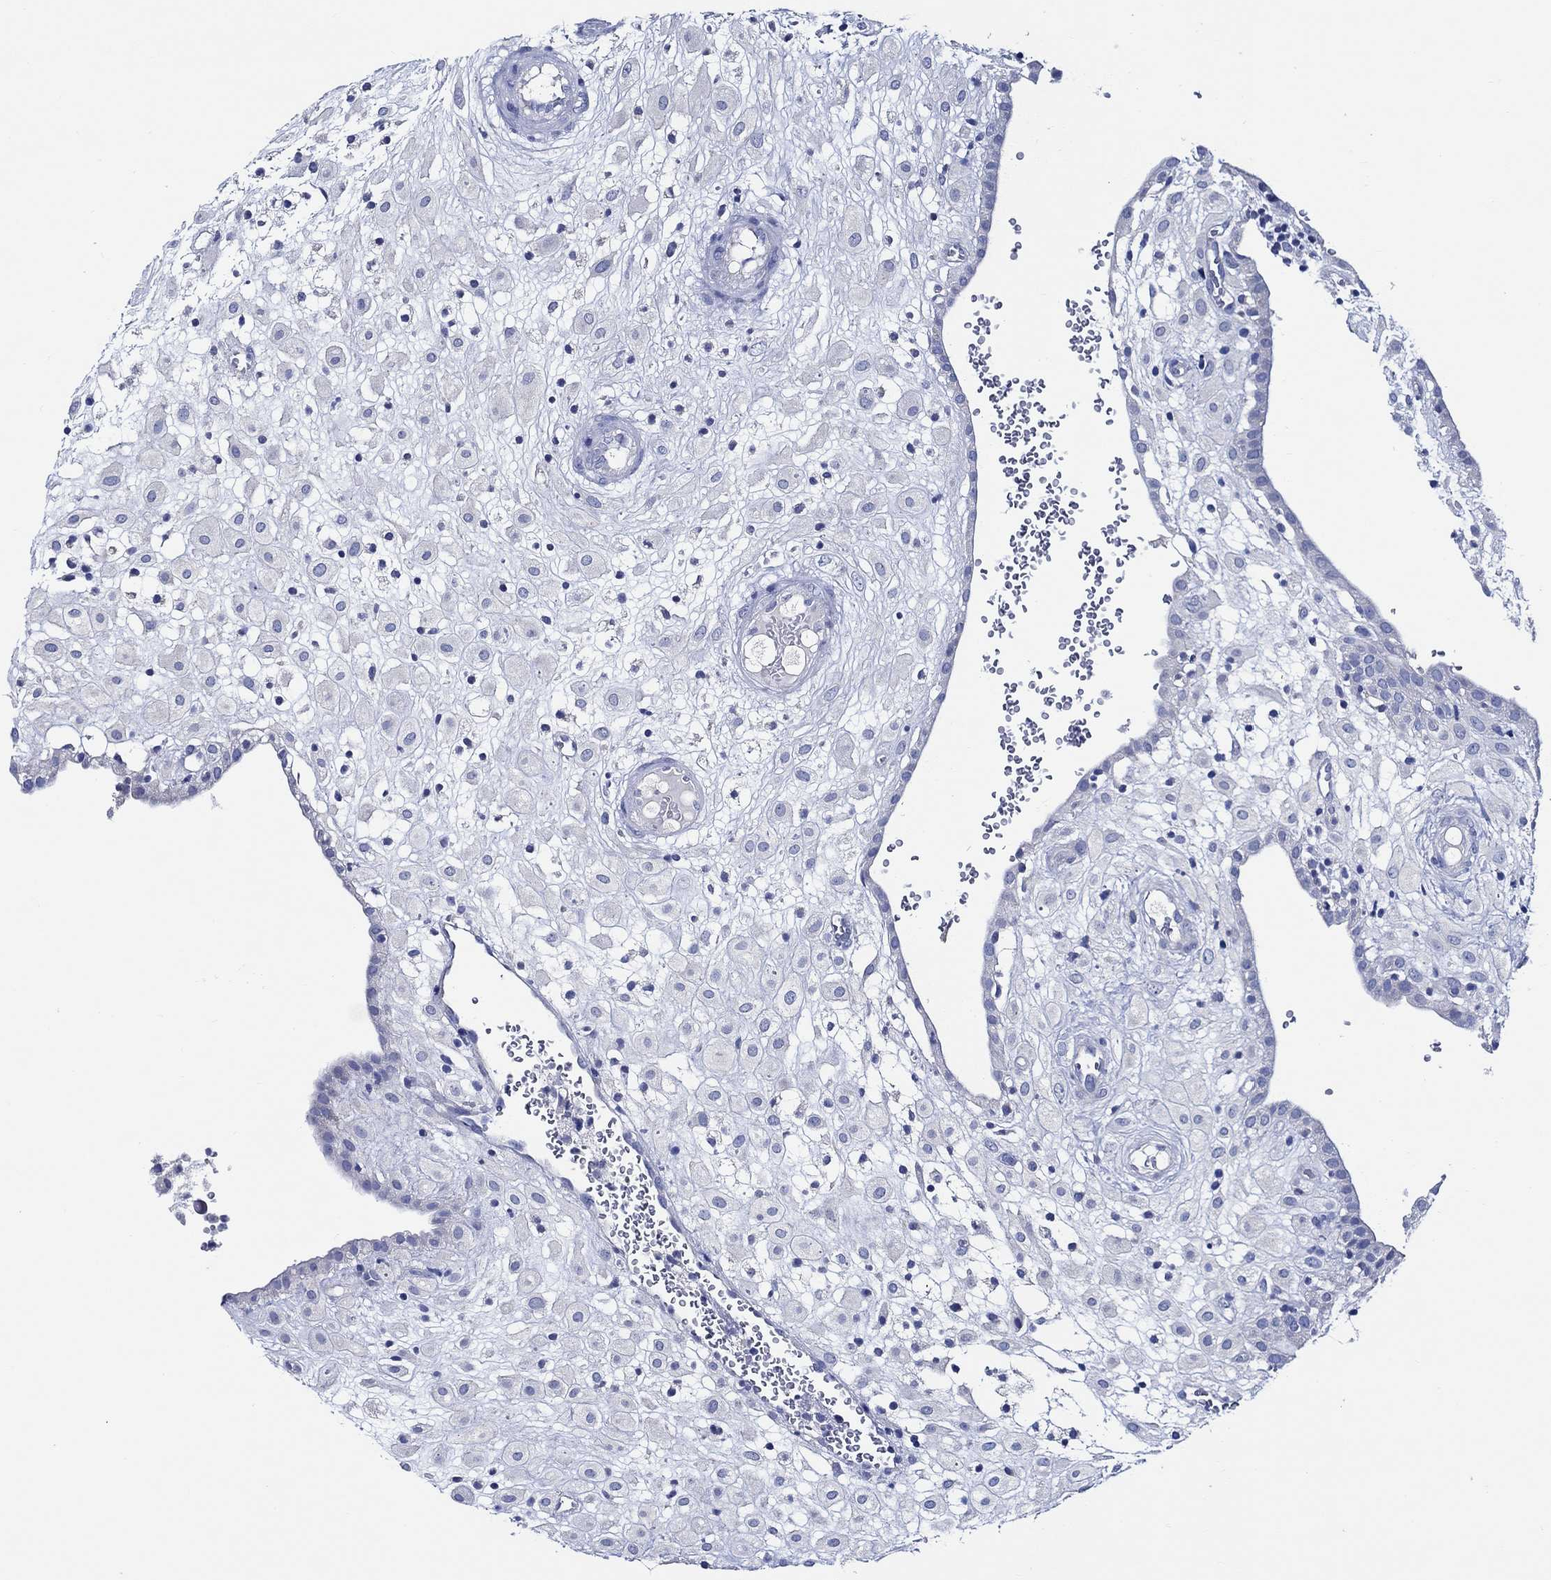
{"staining": {"intensity": "negative", "quantity": "none", "location": "none"}, "tissue": "placenta", "cell_type": "Decidual cells", "image_type": "normal", "snomed": [{"axis": "morphology", "description": "Normal tissue, NOS"}, {"axis": "topography", "description": "Placenta"}], "caption": "High power microscopy image of an IHC histopathology image of unremarkable placenta, revealing no significant expression in decidual cells. Nuclei are stained in blue.", "gene": "SKOR1", "patient": {"sex": "female", "age": 24}}